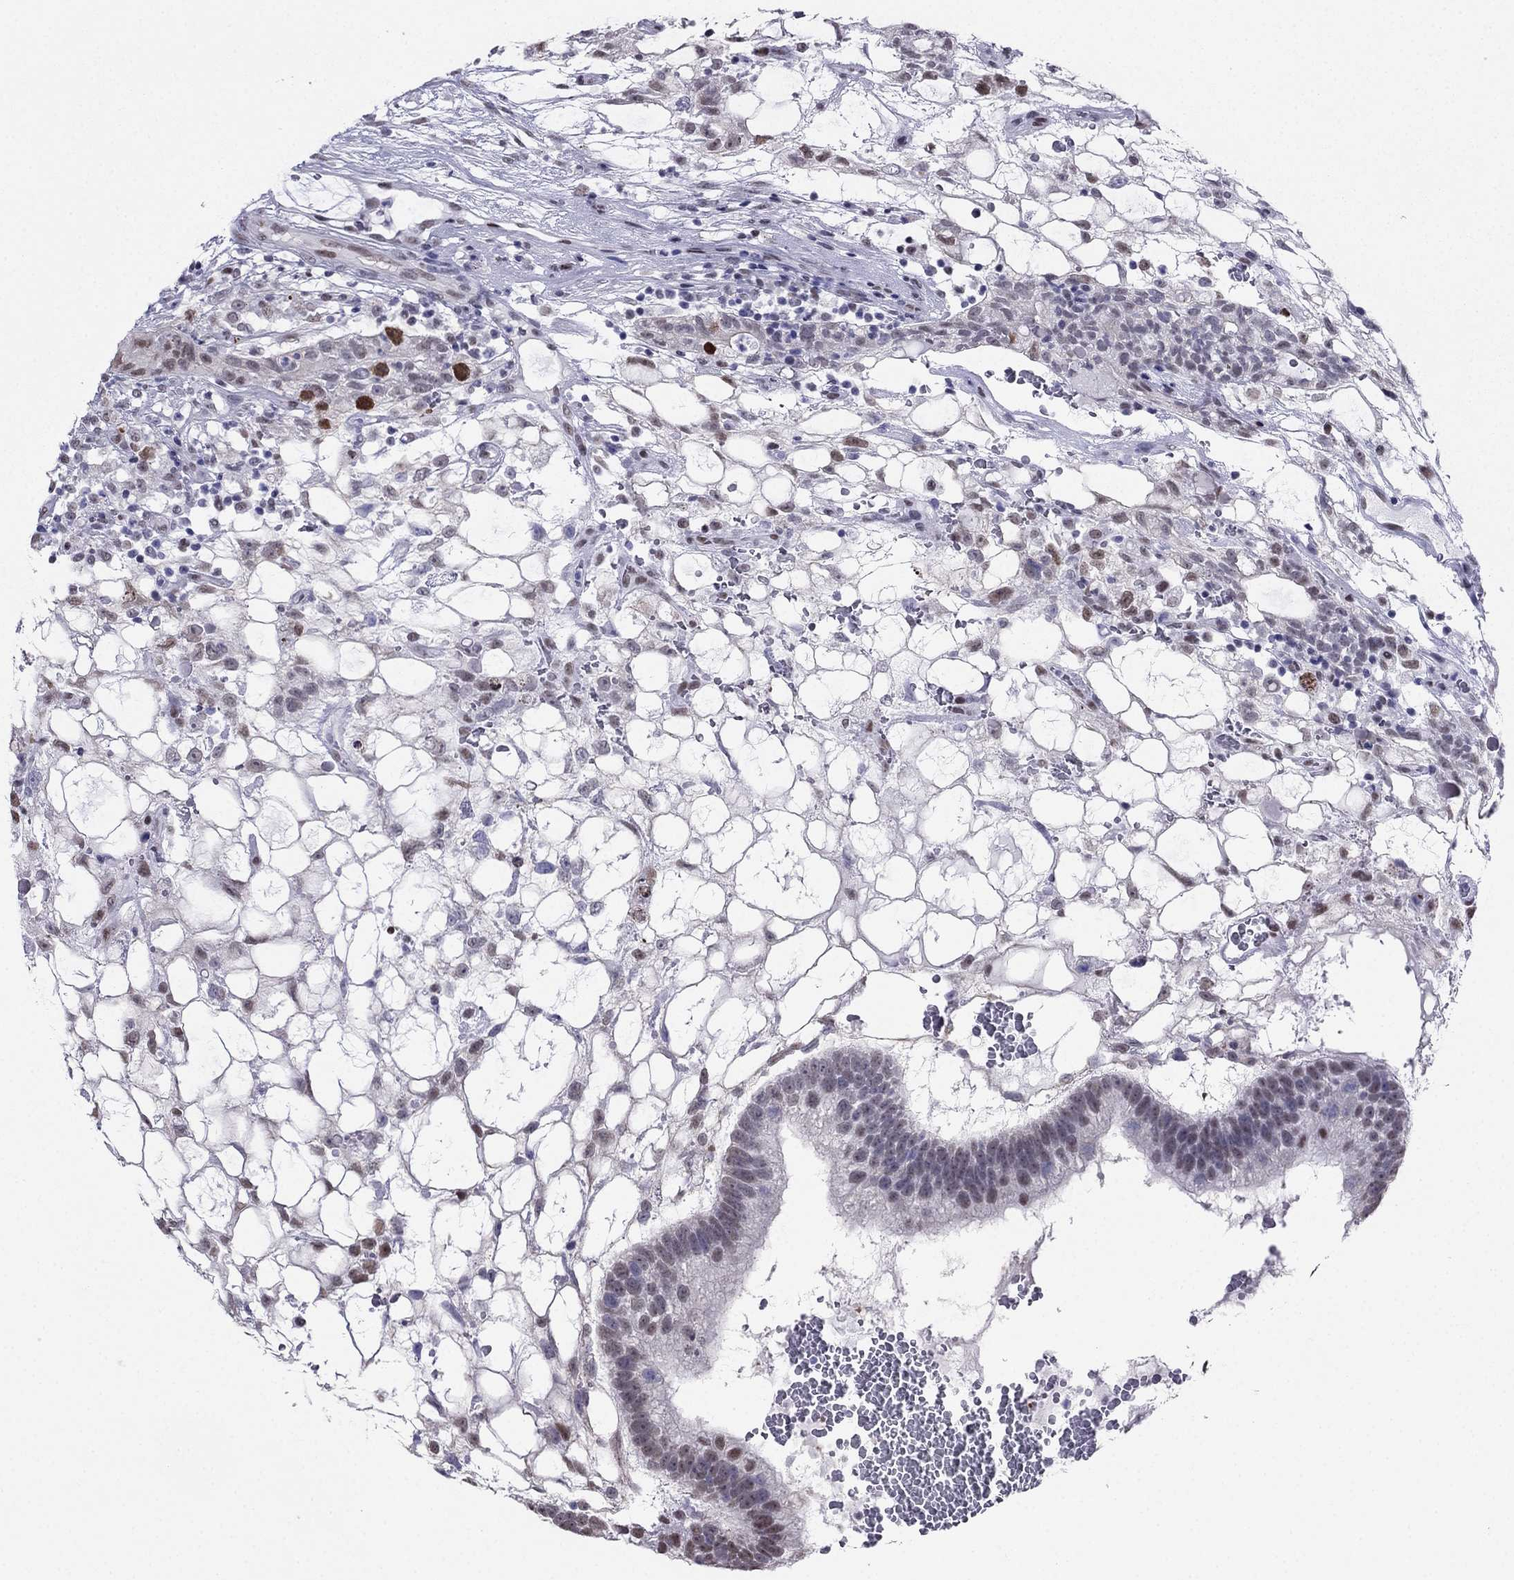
{"staining": {"intensity": "weak", "quantity": "<25%", "location": "nuclear"}, "tissue": "testis cancer", "cell_type": "Tumor cells", "image_type": "cancer", "snomed": [{"axis": "morphology", "description": "Normal tissue, NOS"}, {"axis": "morphology", "description": "Carcinoma, Embryonal, NOS"}, {"axis": "topography", "description": "Testis"}, {"axis": "topography", "description": "Epididymis"}], "caption": "Tumor cells show no significant expression in testis embryonal carcinoma. Brightfield microscopy of immunohistochemistry stained with DAB (brown) and hematoxylin (blue), captured at high magnification.", "gene": "PPM1G", "patient": {"sex": "male", "age": 32}}